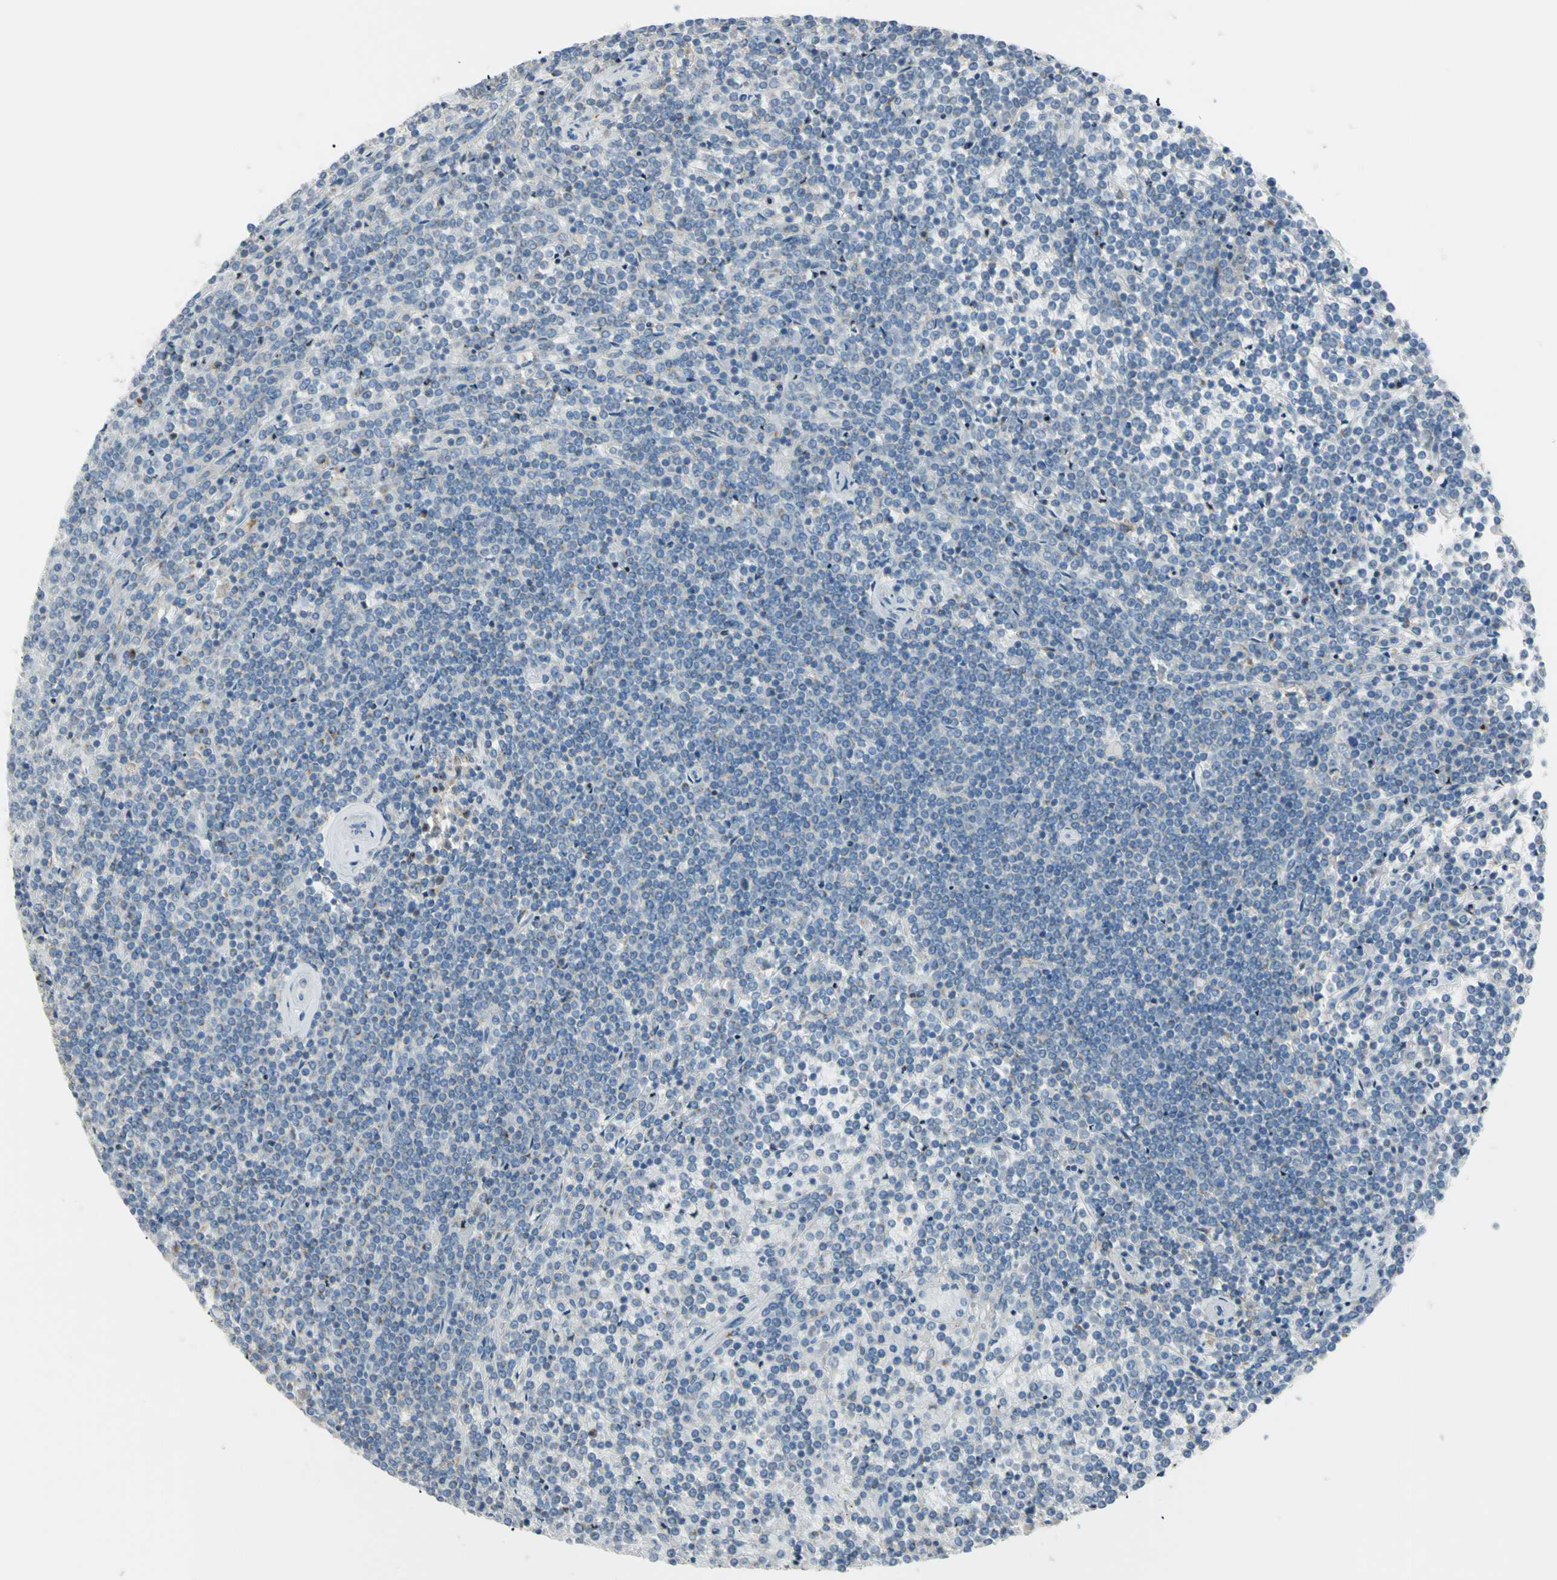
{"staining": {"intensity": "negative", "quantity": "none", "location": "none"}, "tissue": "lymphoma", "cell_type": "Tumor cells", "image_type": "cancer", "snomed": [{"axis": "morphology", "description": "Malignant lymphoma, non-Hodgkin's type, Low grade"}, {"axis": "topography", "description": "Spleen"}], "caption": "The micrograph displays no significant staining in tumor cells of malignant lymphoma, non-Hodgkin's type (low-grade).", "gene": "B4GALT3", "patient": {"sex": "female", "age": 19}}